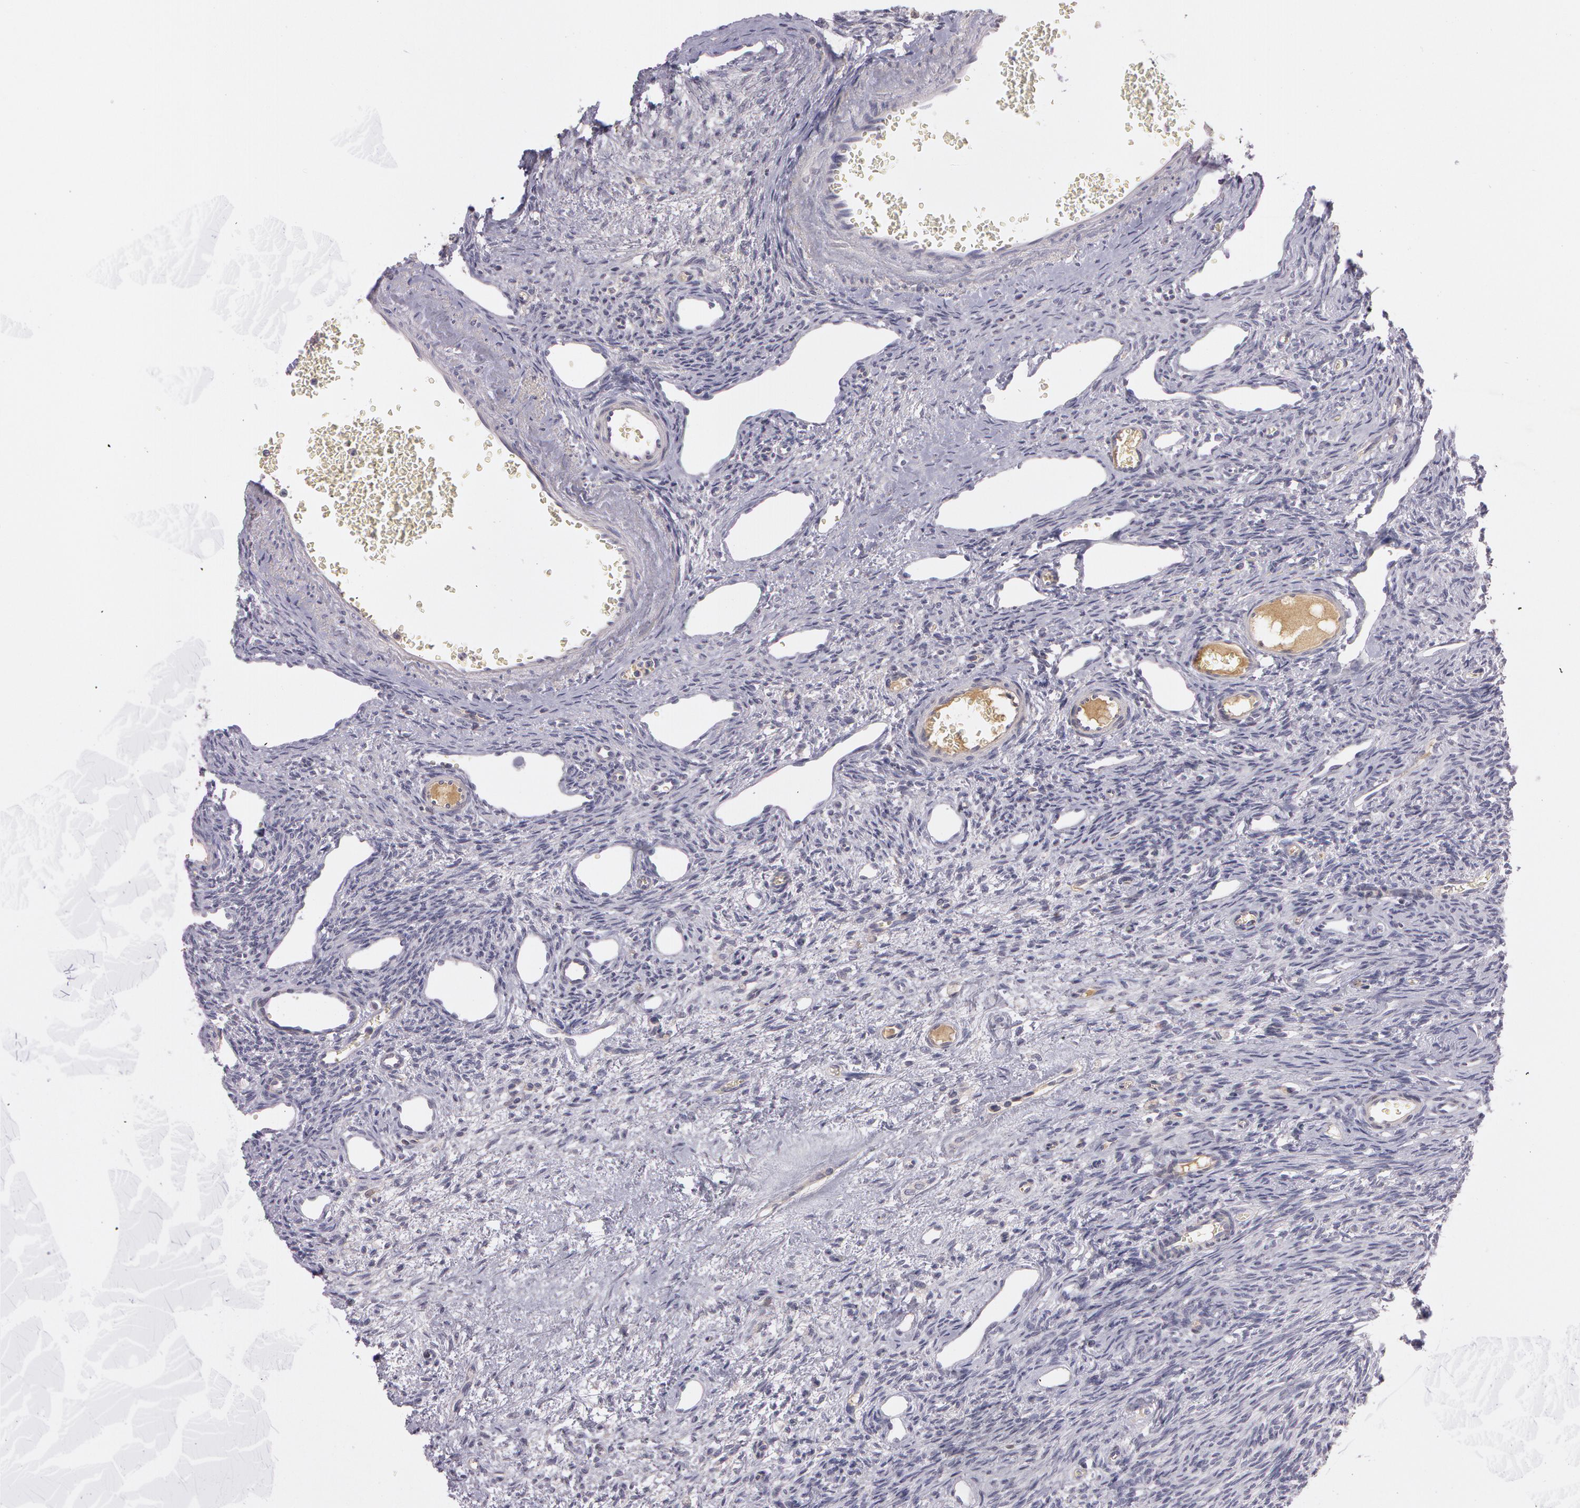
{"staining": {"intensity": "weak", "quantity": ">75%", "location": "cytoplasmic/membranous"}, "tissue": "ovary", "cell_type": "Follicle cells", "image_type": "normal", "snomed": [{"axis": "morphology", "description": "Normal tissue, NOS"}, {"axis": "topography", "description": "Ovary"}], "caption": "A brown stain highlights weak cytoplasmic/membranous positivity of a protein in follicle cells of normal human ovary. (IHC, brightfield microscopy, high magnification).", "gene": "MXRA5", "patient": {"sex": "female", "age": 33}}